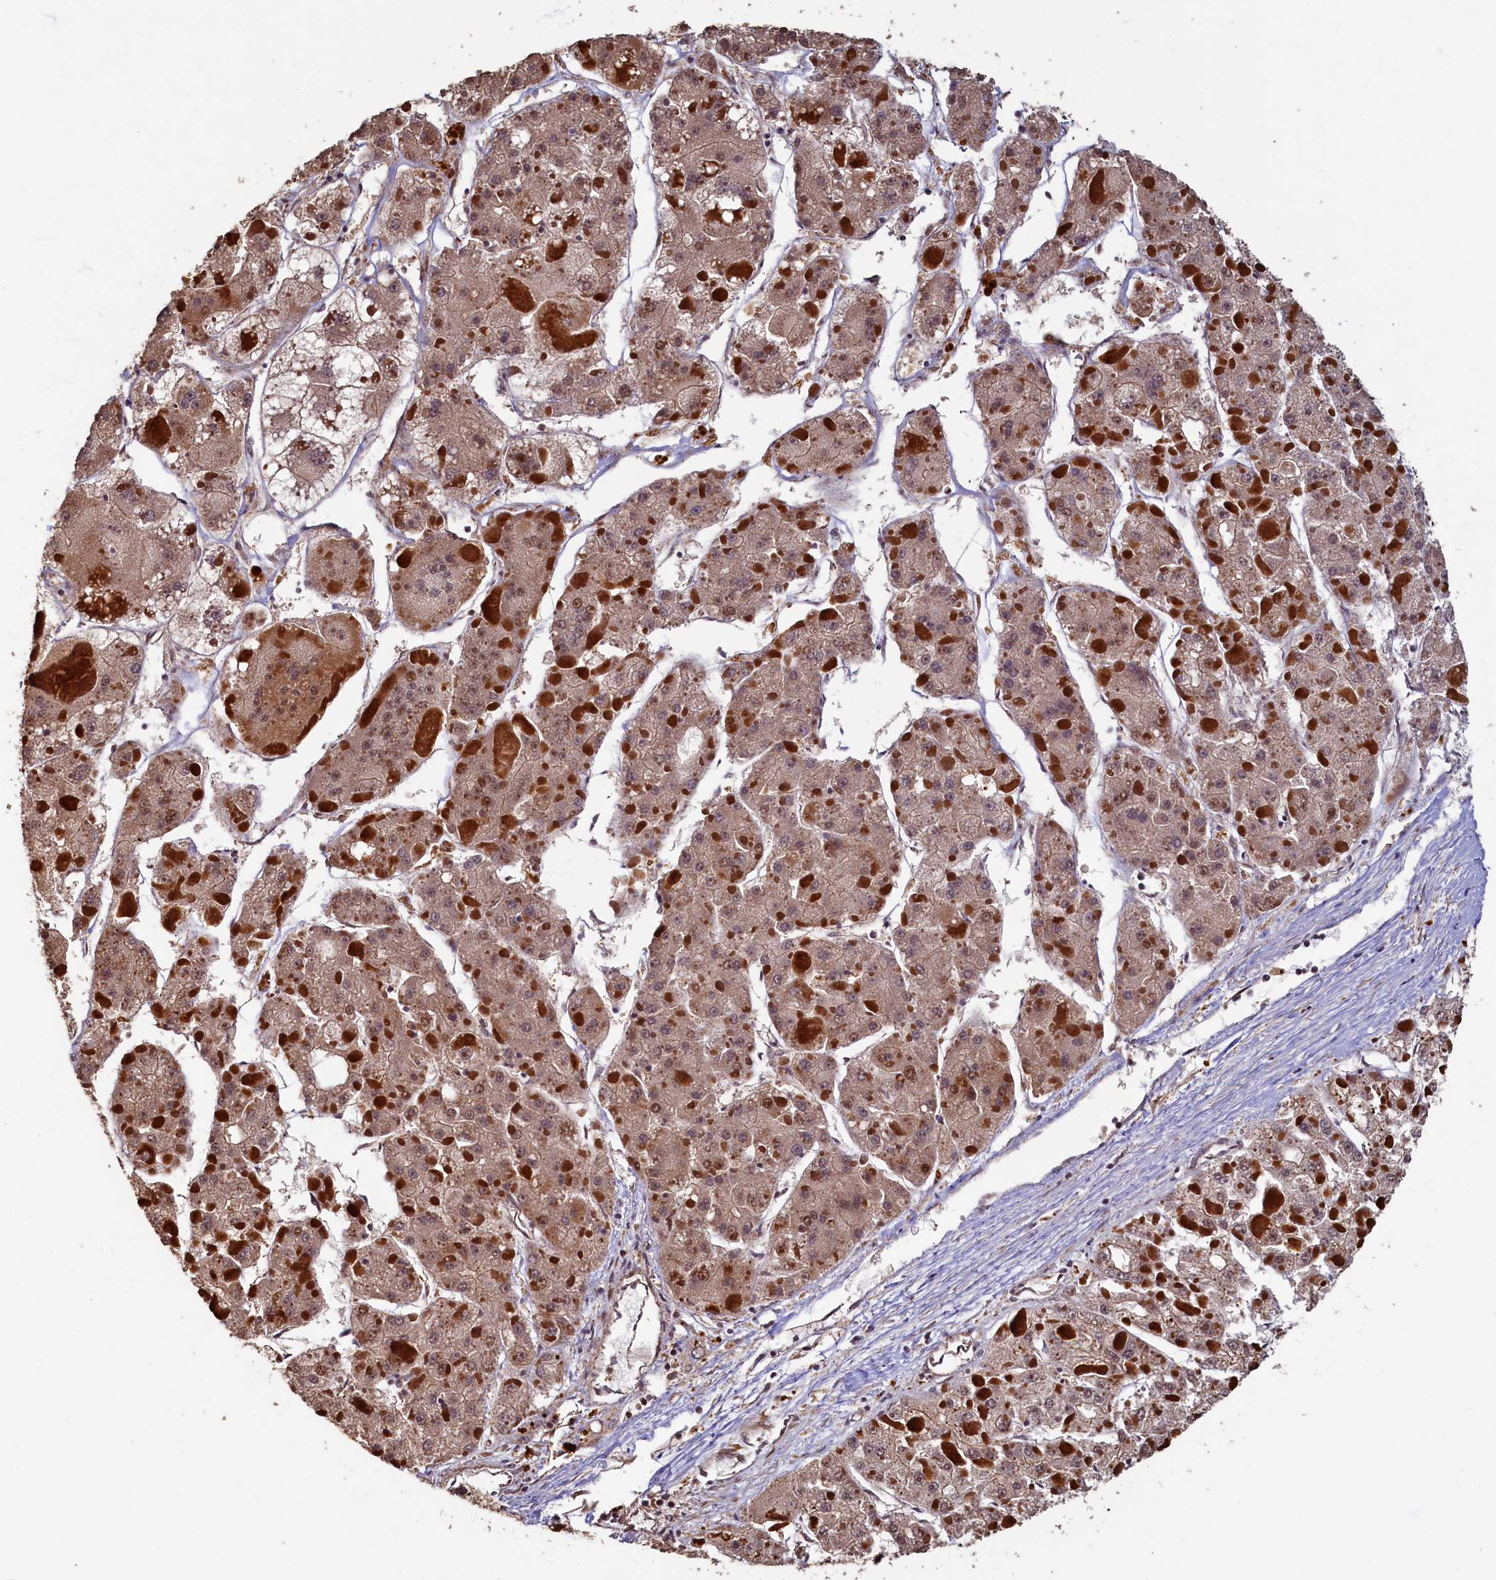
{"staining": {"intensity": "moderate", "quantity": ">75%", "location": "cytoplasmic/membranous"}, "tissue": "liver cancer", "cell_type": "Tumor cells", "image_type": "cancer", "snomed": [{"axis": "morphology", "description": "Carcinoma, Hepatocellular, NOS"}, {"axis": "topography", "description": "Liver"}], "caption": "Immunohistochemistry photomicrograph of neoplastic tissue: liver hepatocellular carcinoma stained using IHC displays medium levels of moderate protein expression localized specifically in the cytoplasmic/membranous of tumor cells, appearing as a cytoplasmic/membranous brown color.", "gene": "TMEM181", "patient": {"sex": "female", "age": 73}}